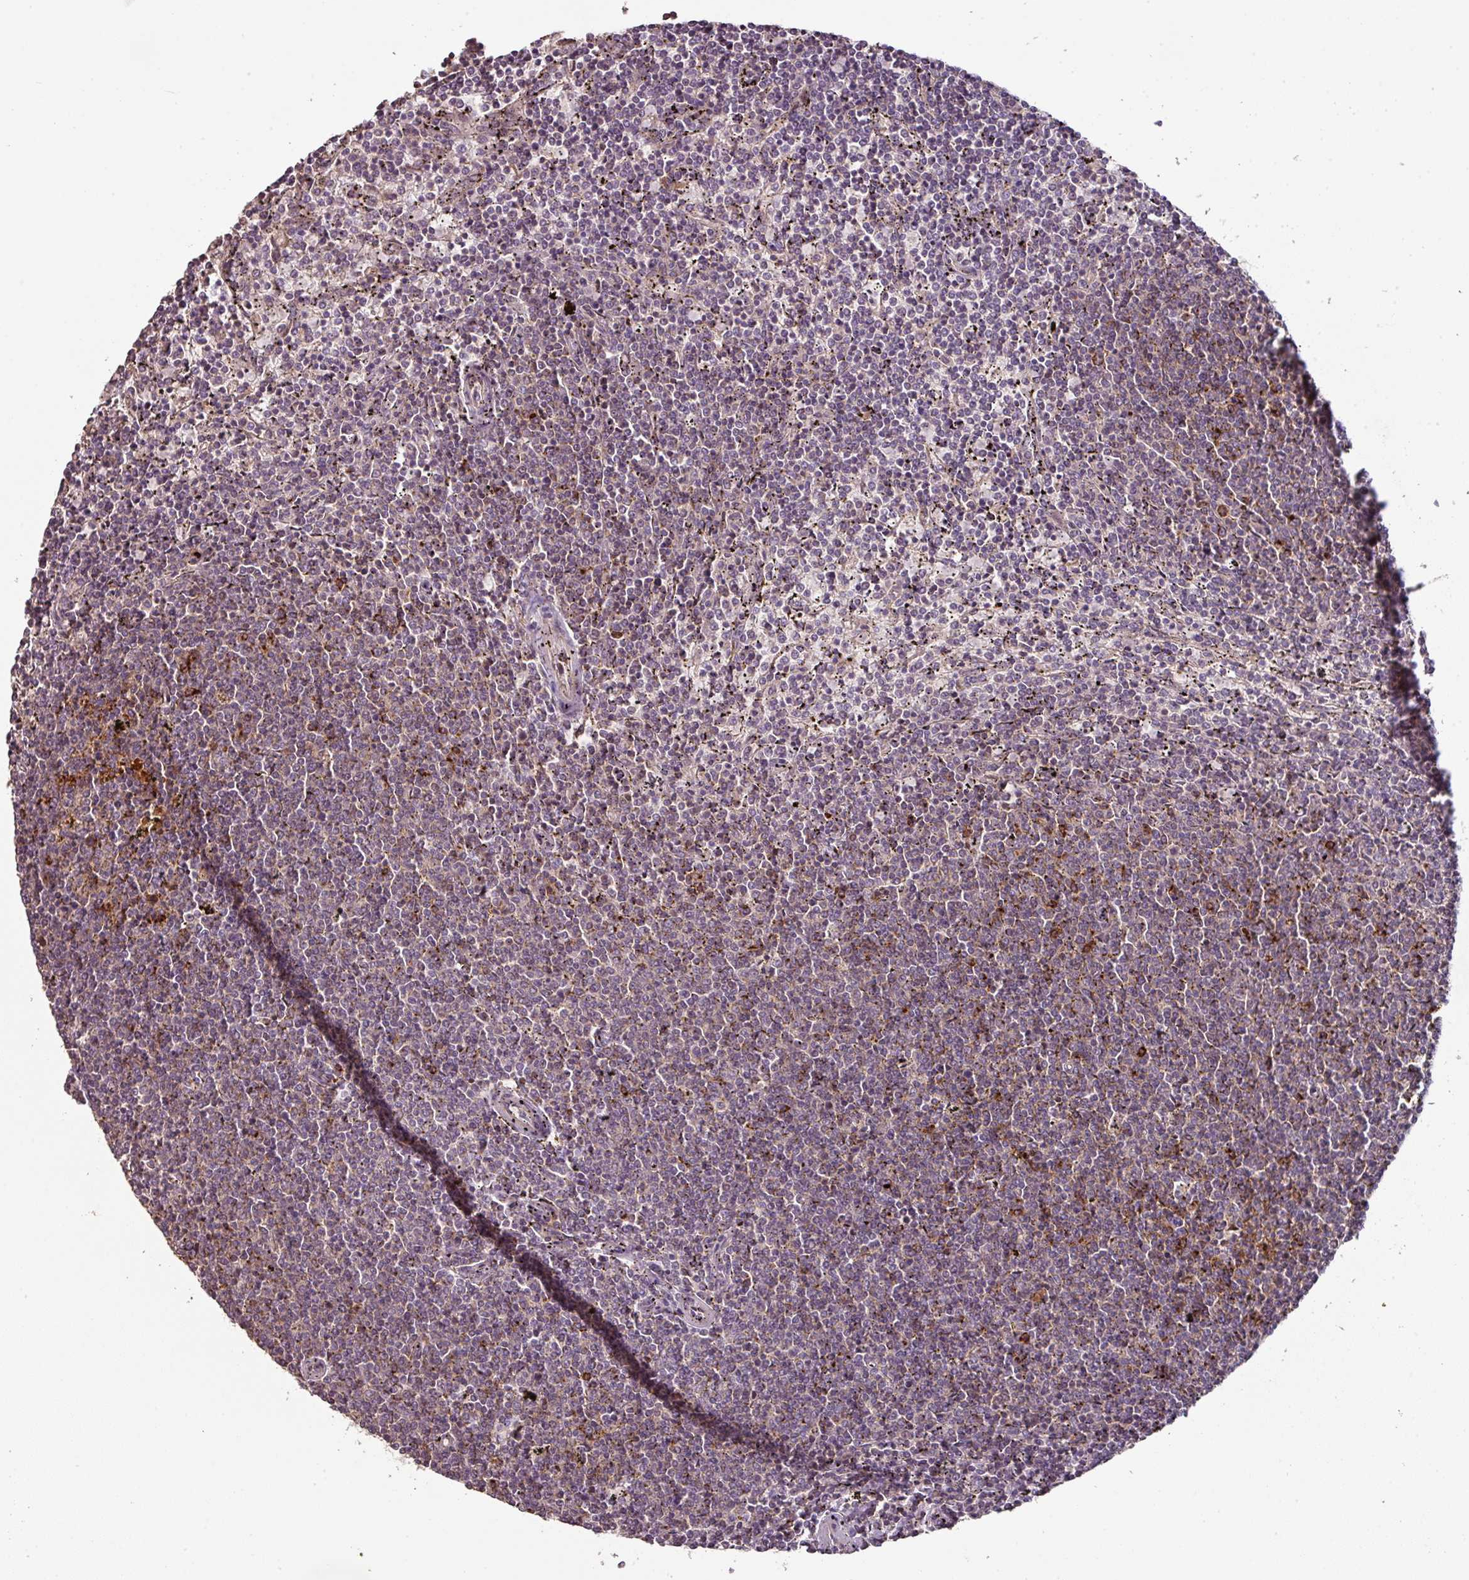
{"staining": {"intensity": "weak", "quantity": "25%-75%", "location": "cytoplasmic/membranous"}, "tissue": "lymphoma", "cell_type": "Tumor cells", "image_type": "cancer", "snomed": [{"axis": "morphology", "description": "Malignant lymphoma, non-Hodgkin's type, Low grade"}, {"axis": "topography", "description": "Spleen"}], "caption": "DAB immunohistochemical staining of human malignant lymphoma, non-Hodgkin's type (low-grade) reveals weak cytoplasmic/membranous protein expression in about 25%-75% of tumor cells. The staining is performed using DAB (3,3'-diaminobenzidine) brown chromogen to label protein expression. The nuclei are counter-stained blue using hematoxylin.", "gene": "CXCR5", "patient": {"sex": "female", "age": 50}}